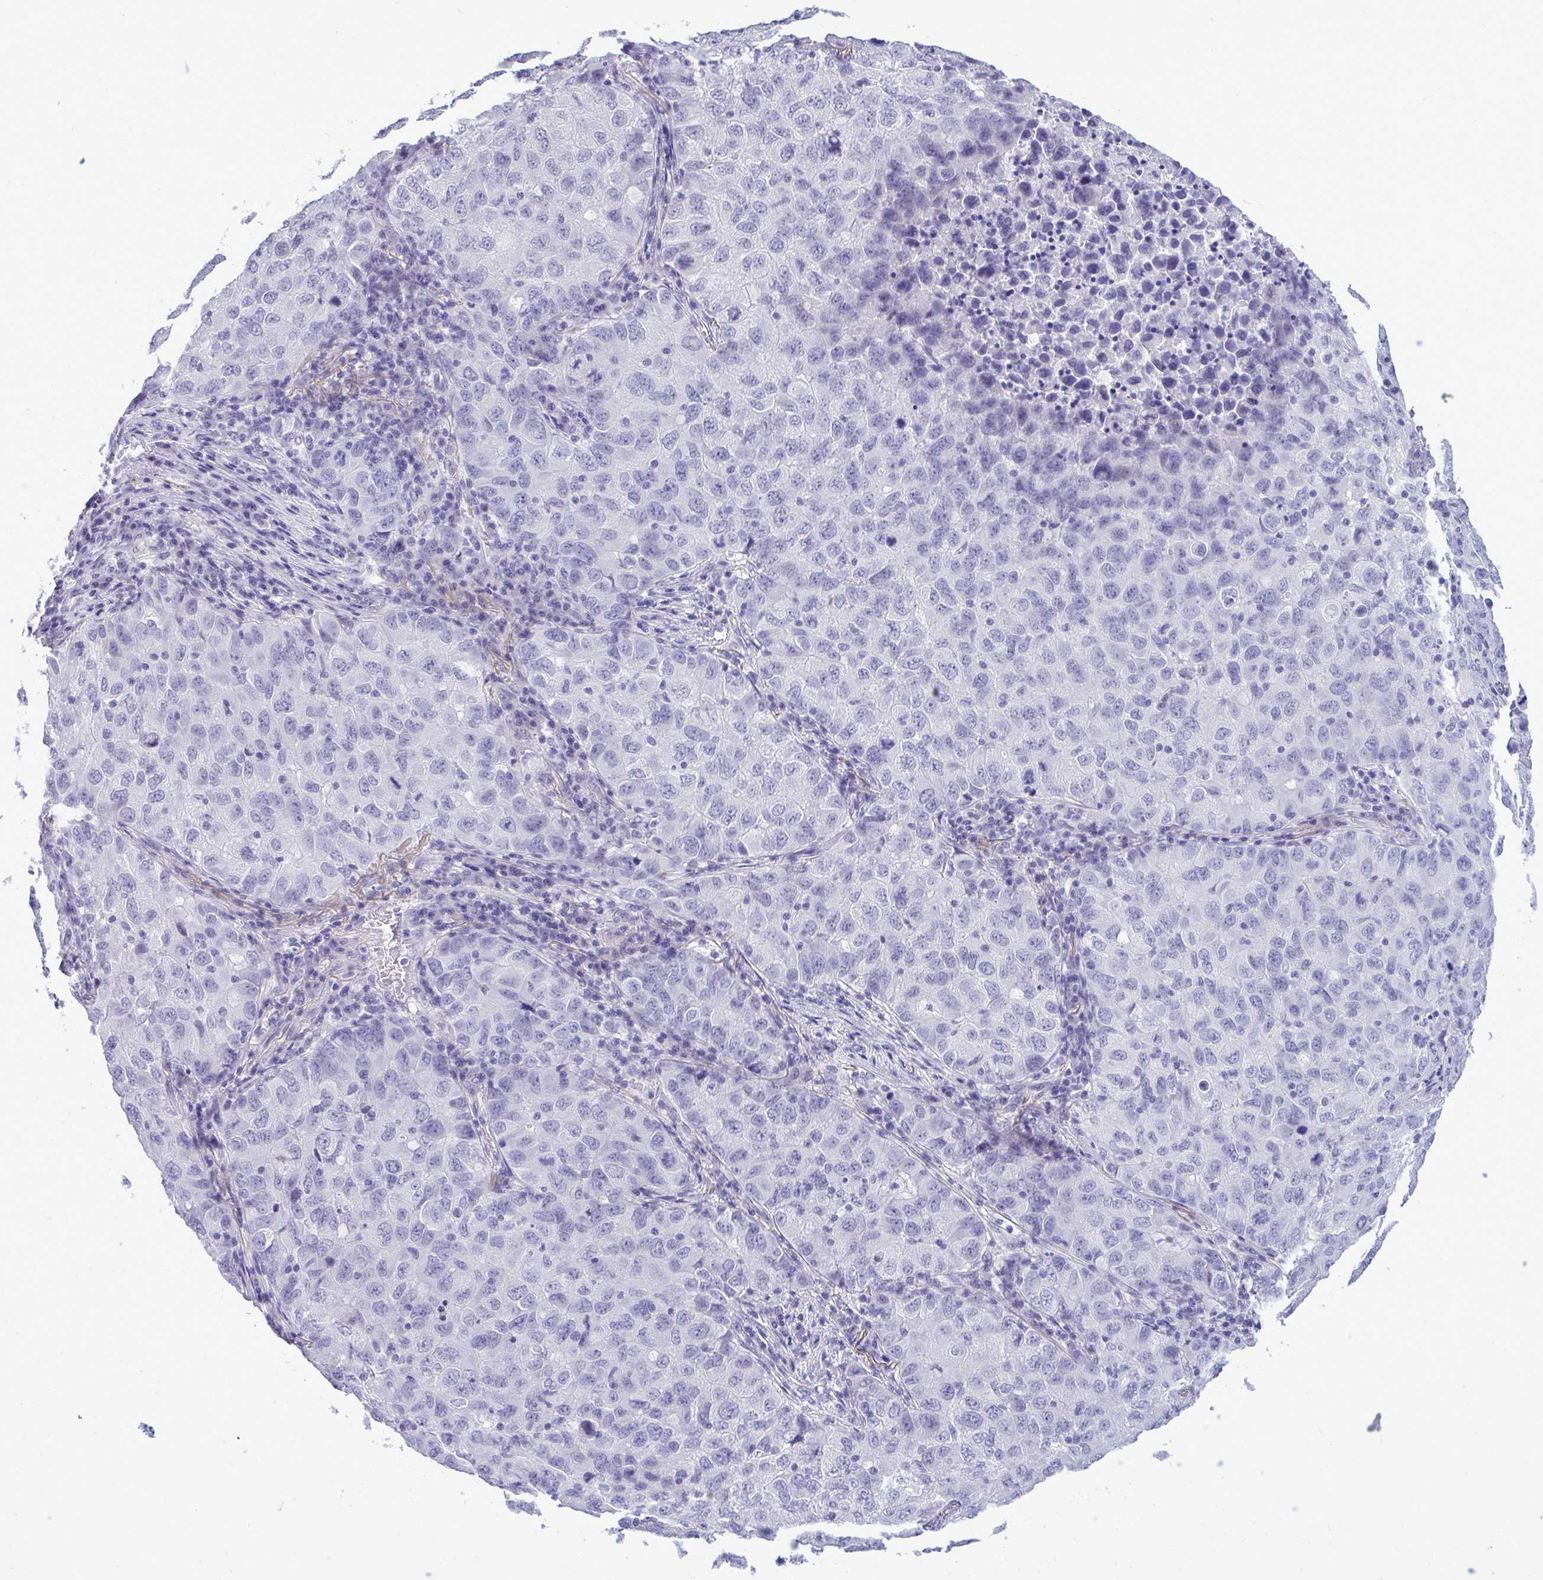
{"staining": {"intensity": "negative", "quantity": "none", "location": "none"}, "tissue": "lung cancer", "cell_type": "Tumor cells", "image_type": "cancer", "snomed": [{"axis": "morphology", "description": "Normal morphology"}, {"axis": "morphology", "description": "Adenocarcinoma, NOS"}, {"axis": "topography", "description": "Lymph node"}, {"axis": "topography", "description": "Lung"}], "caption": "This is an immunohistochemistry (IHC) micrograph of human lung adenocarcinoma. There is no expression in tumor cells.", "gene": "PRM2", "patient": {"sex": "female", "age": 51}}